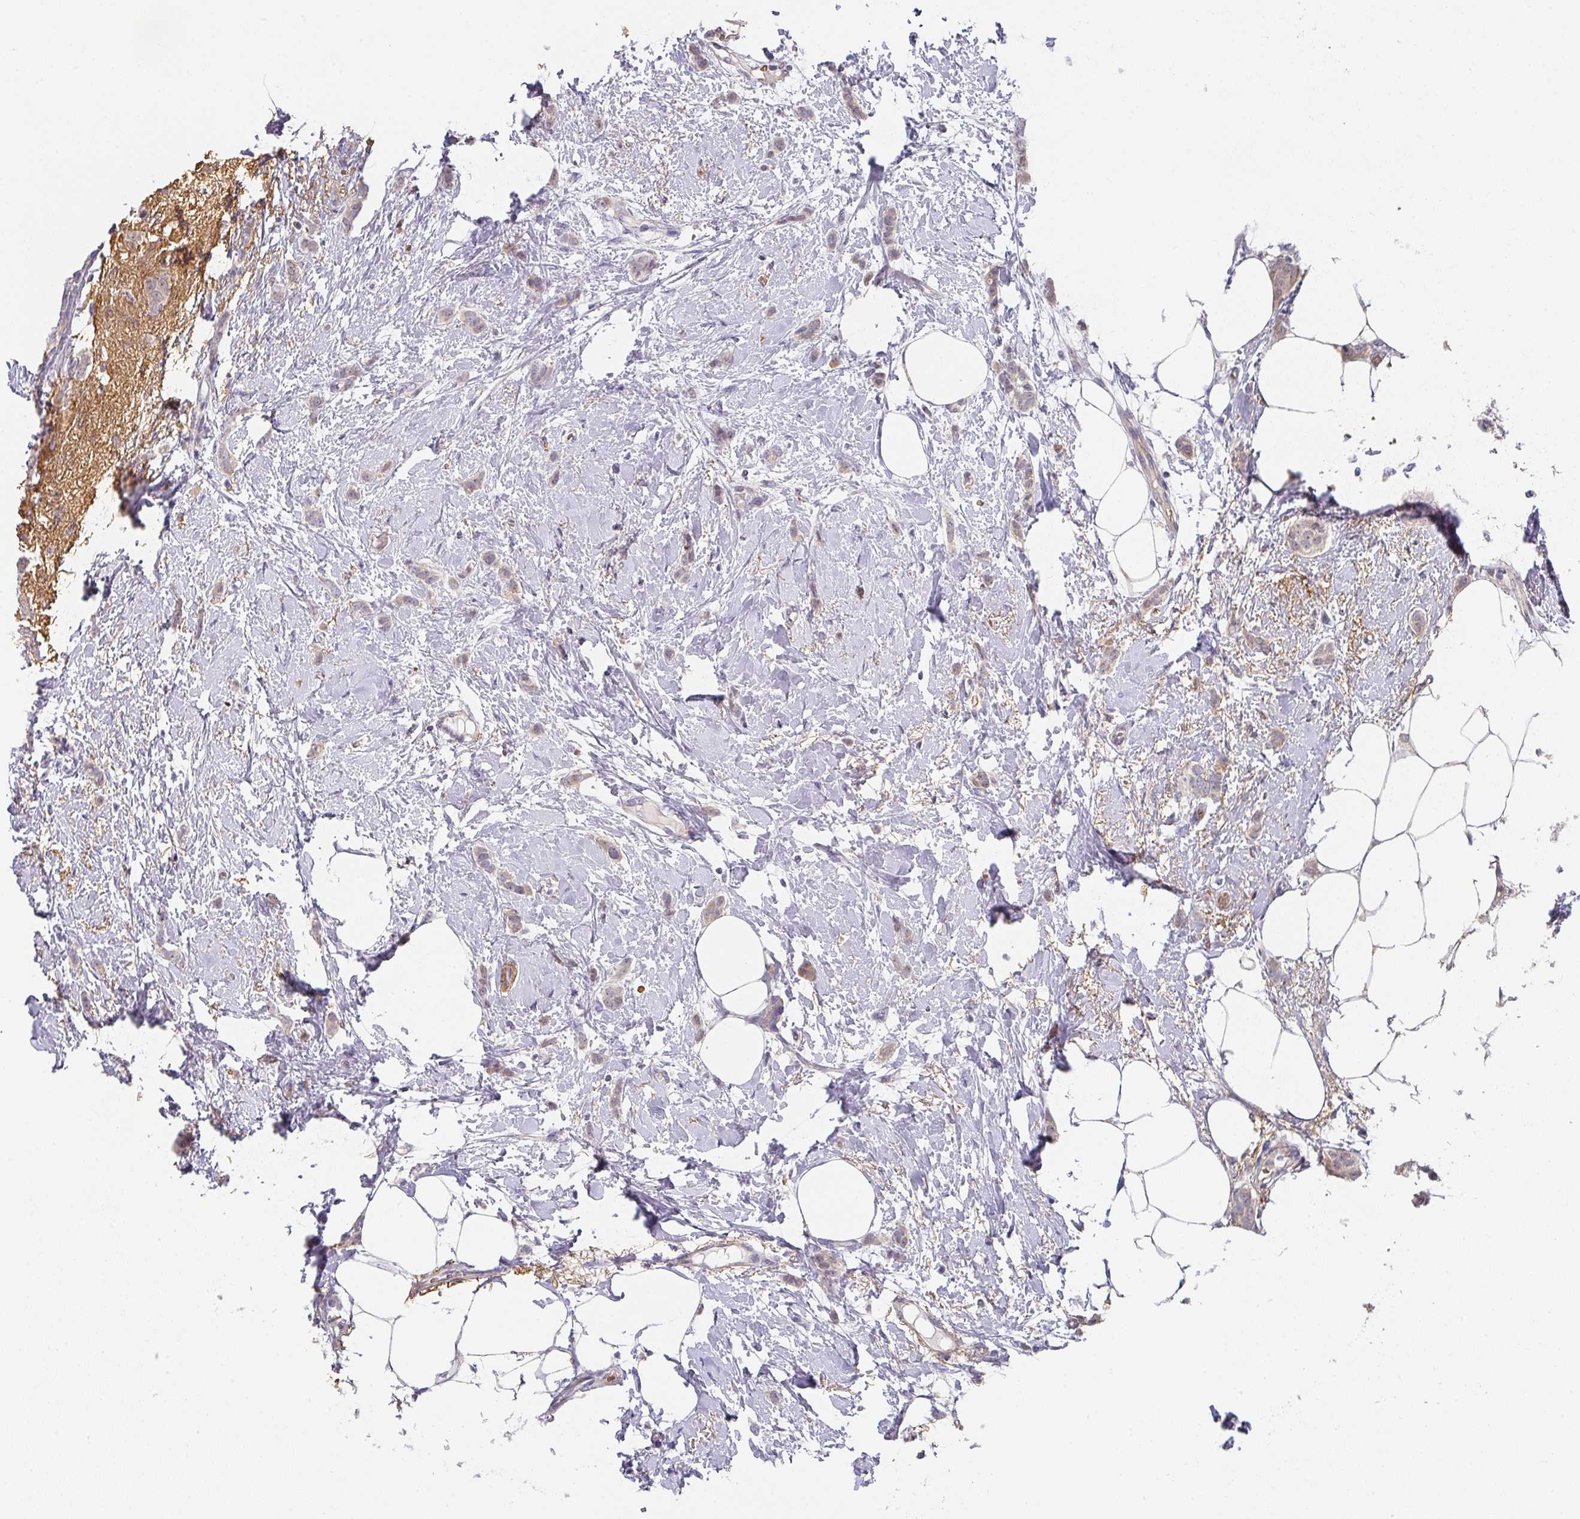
{"staining": {"intensity": "weak", "quantity": ">75%", "location": "cytoplasmic/membranous"}, "tissue": "breast cancer", "cell_type": "Tumor cells", "image_type": "cancer", "snomed": [{"axis": "morphology", "description": "Duct carcinoma"}, {"axis": "topography", "description": "Breast"}], "caption": "Tumor cells reveal low levels of weak cytoplasmic/membranous positivity in about >75% of cells in human breast invasive ductal carcinoma.", "gene": "FOXN4", "patient": {"sex": "female", "age": 72}}